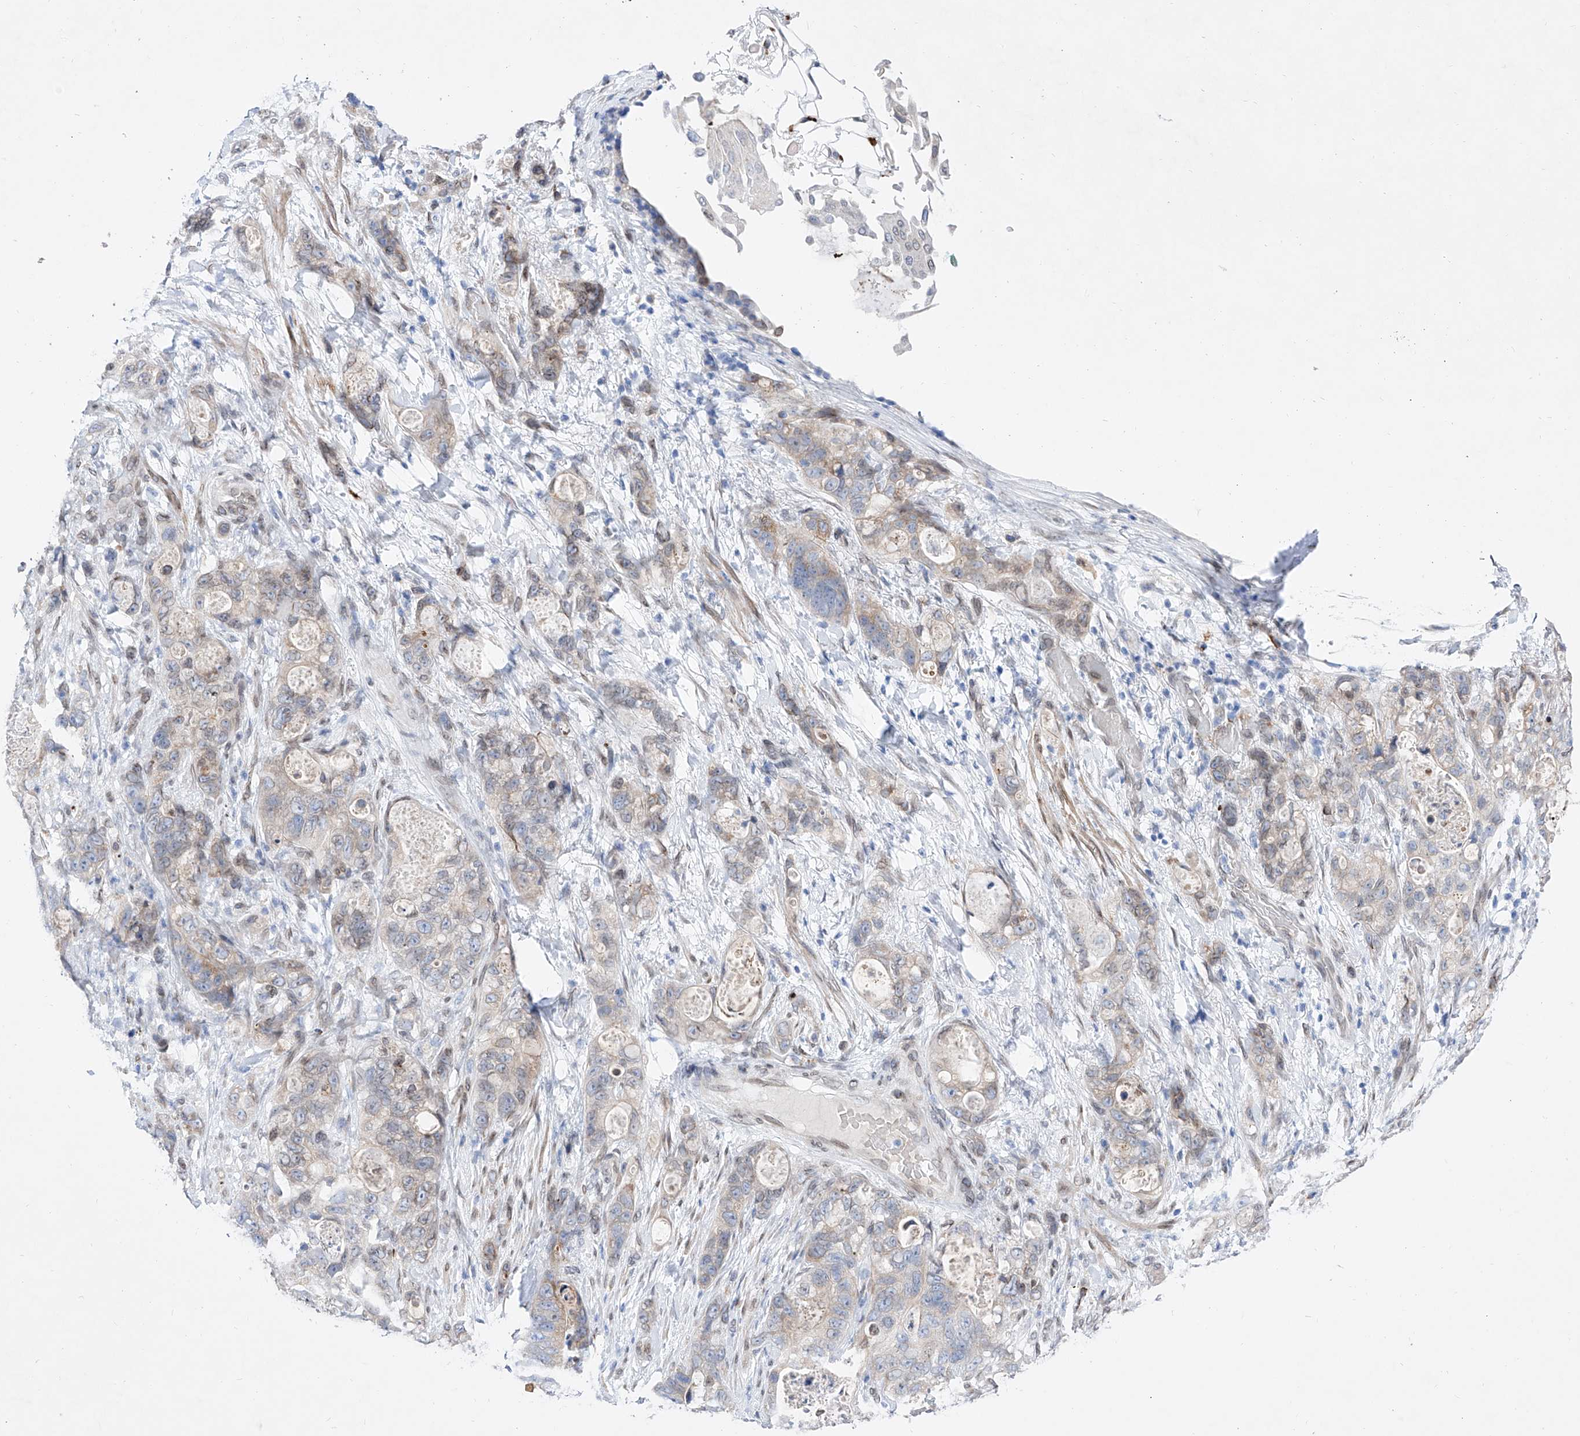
{"staining": {"intensity": "weak", "quantity": "<25%", "location": "cytoplasmic/membranous,nuclear"}, "tissue": "stomach cancer", "cell_type": "Tumor cells", "image_type": "cancer", "snomed": [{"axis": "morphology", "description": "Normal tissue, NOS"}, {"axis": "morphology", "description": "Adenocarcinoma, NOS"}, {"axis": "topography", "description": "Stomach"}], "caption": "Stomach cancer was stained to show a protein in brown. There is no significant positivity in tumor cells.", "gene": "LCLAT1", "patient": {"sex": "female", "age": 89}}